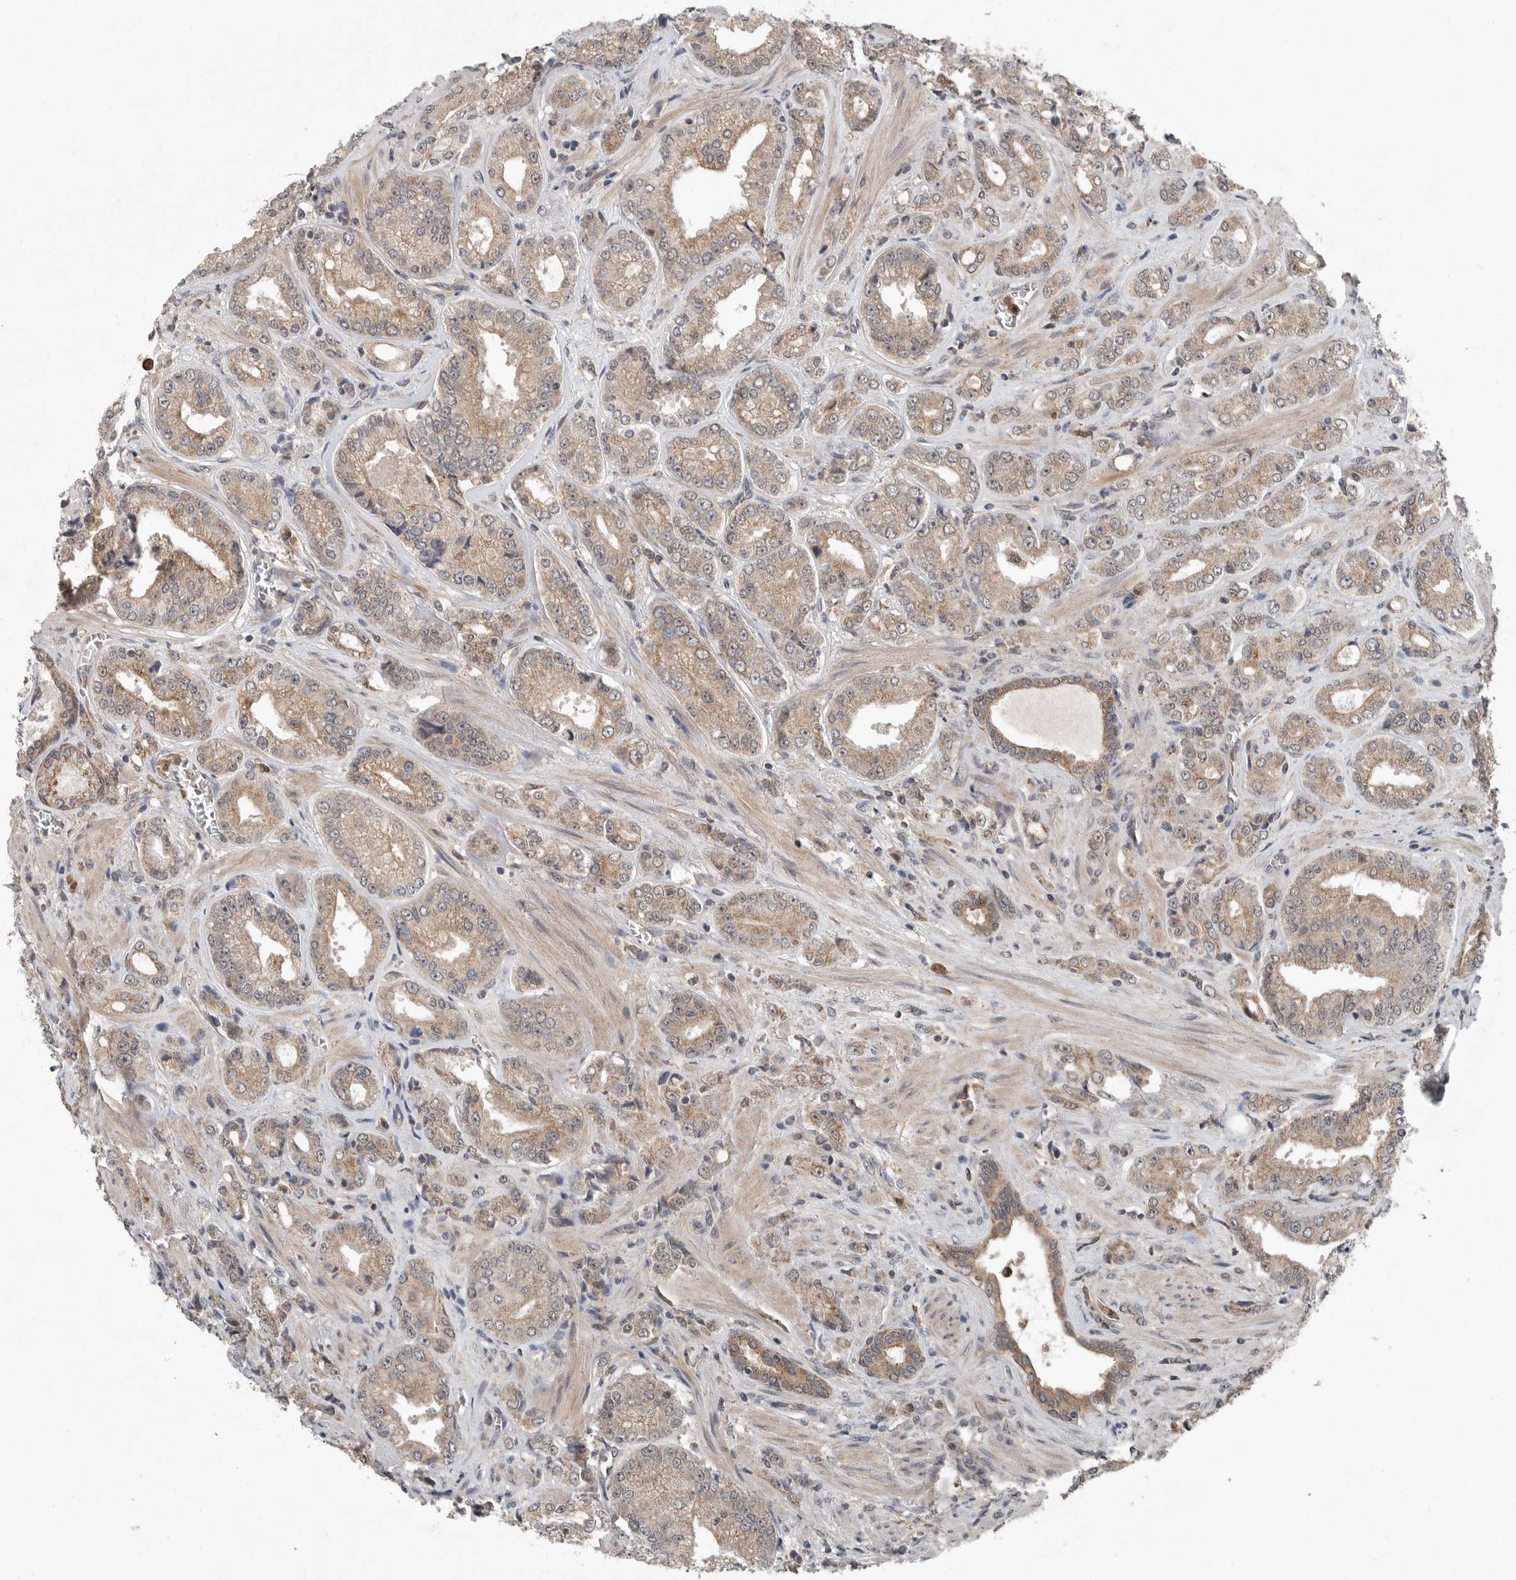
{"staining": {"intensity": "moderate", "quantity": ">75%", "location": "cytoplasmic/membranous"}, "tissue": "prostate cancer", "cell_type": "Tumor cells", "image_type": "cancer", "snomed": [{"axis": "morphology", "description": "Adenocarcinoma, High grade"}, {"axis": "topography", "description": "Prostate"}], "caption": "The photomicrograph shows staining of prostate cancer (adenocarcinoma (high-grade)), revealing moderate cytoplasmic/membranous protein expression (brown color) within tumor cells.", "gene": "SCP2", "patient": {"sex": "male", "age": 61}}